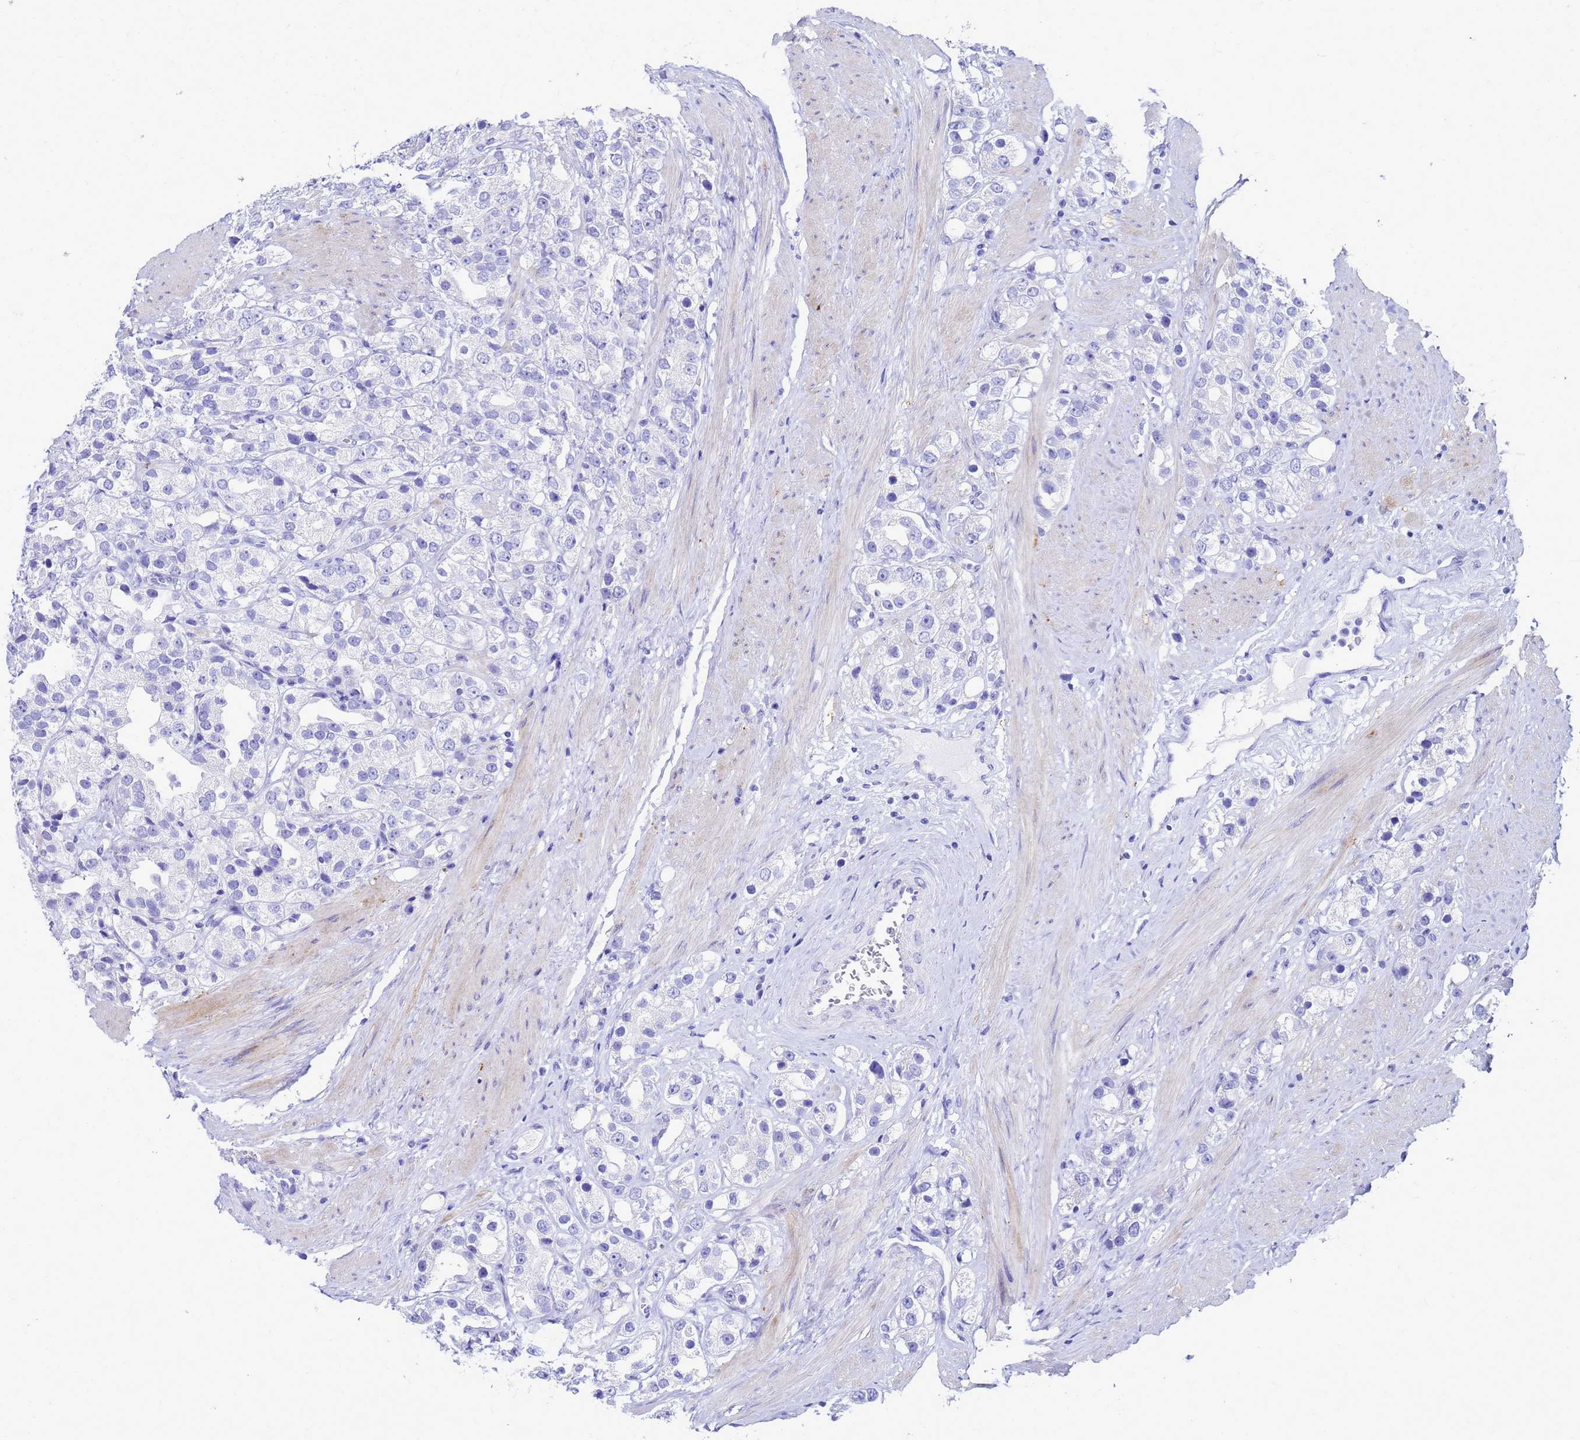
{"staining": {"intensity": "negative", "quantity": "none", "location": "none"}, "tissue": "prostate cancer", "cell_type": "Tumor cells", "image_type": "cancer", "snomed": [{"axis": "morphology", "description": "Adenocarcinoma, NOS"}, {"axis": "topography", "description": "Prostate"}], "caption": "Immunohistochemistry (IHC) of prostate cancer reveals no expression in tumor cells.", "gene": "CKB", "patient": {"sex": "male", "age": 79}}